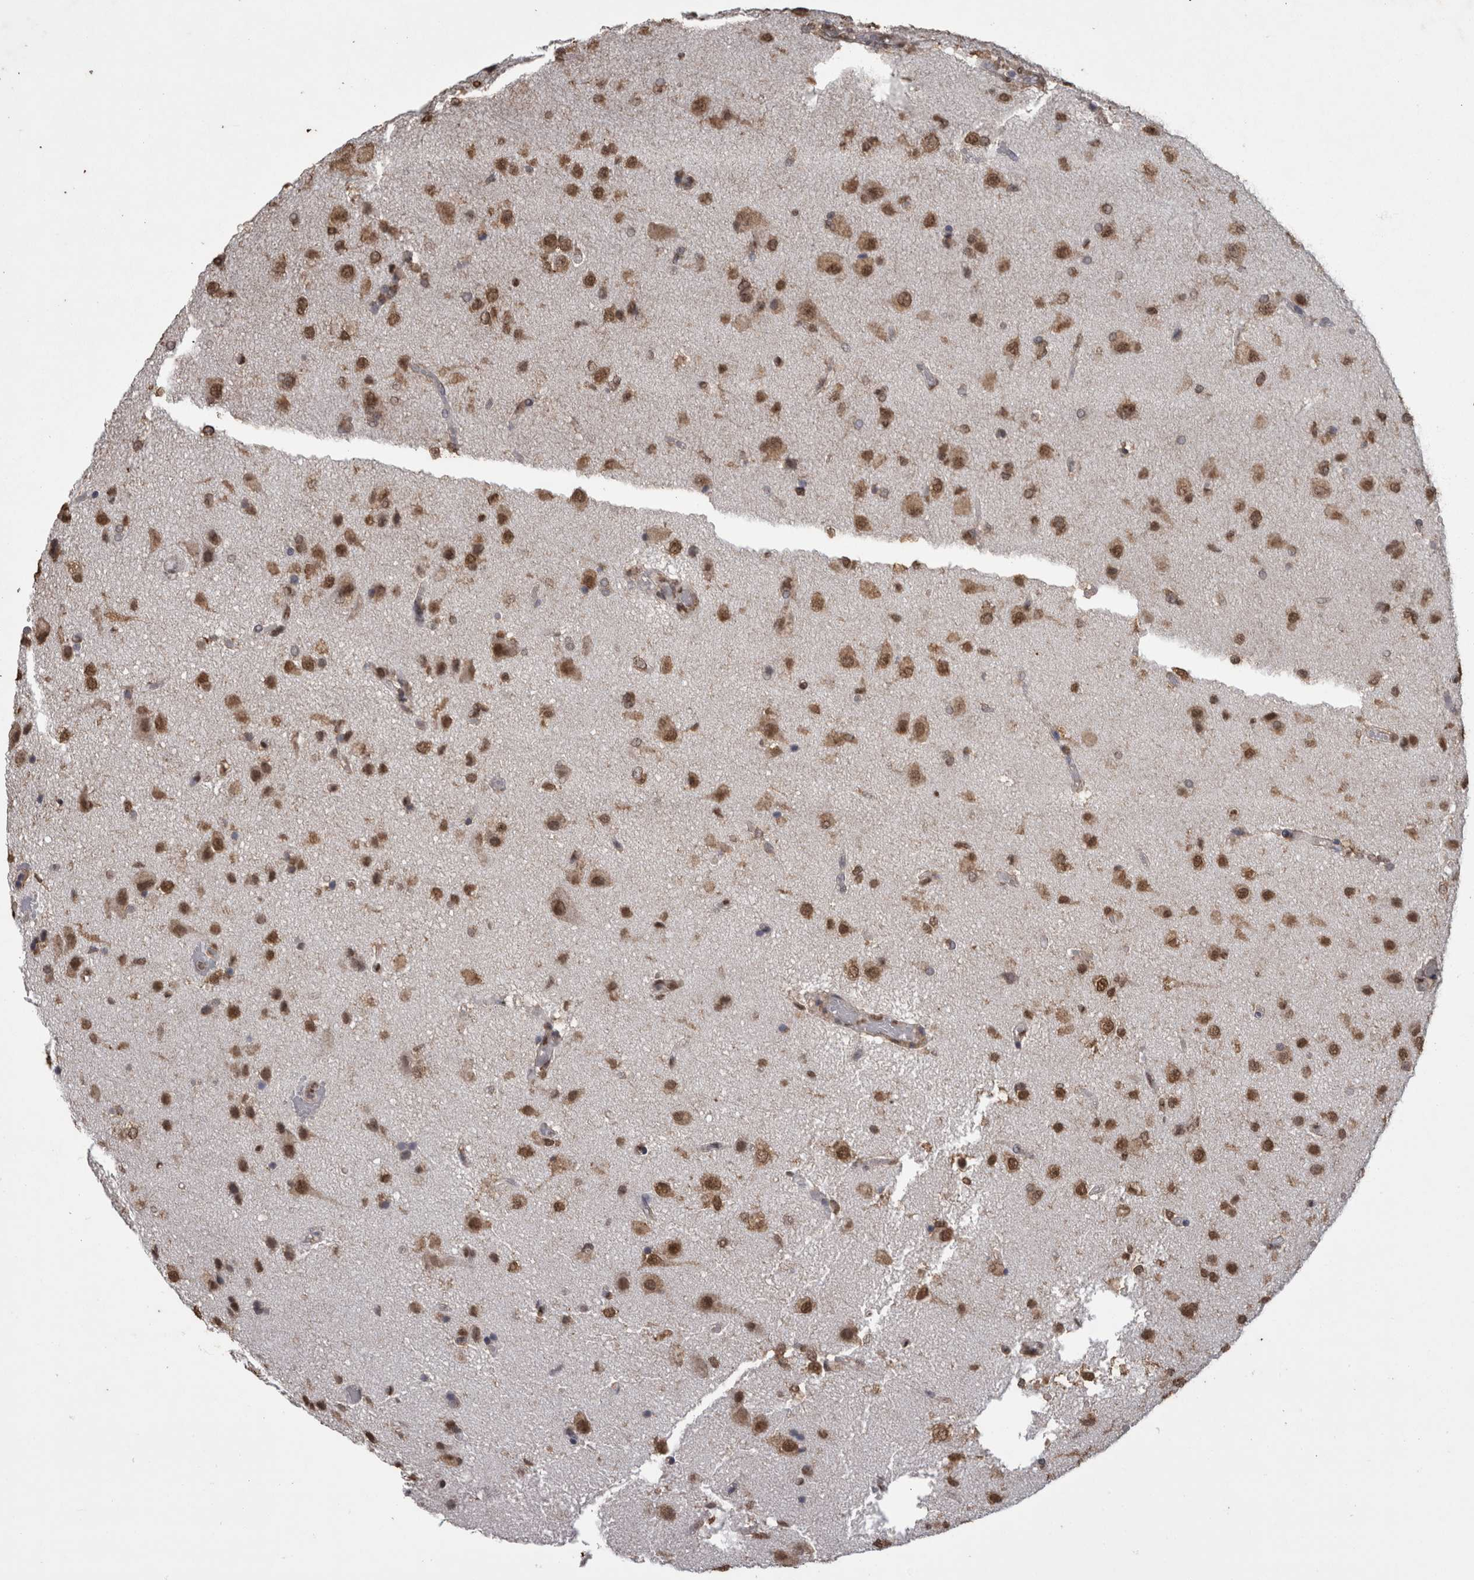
{"staining": {"intensity": "strong", "quantity": ">75%", "location": "cytoplasmic/membranous,nuclear"}, "tissue": "glioma", "cell_type": "Tumor cells", "image_type": "cancer", "snomed": [{"axis": "morphology", "description": "Glioma, malignant, High grade"}, {"axis": "topography", "description": "Brain"}], "caption": "Protein expression by immunohistochemistry (IHC) shows strong cytoplasmic/membranous and nuclear positivity in approximately >75% of tumor cells in malignant glioma (high-grade).", "gene": "SMAD7", "patient": {"sex": "male", "age": 72}}